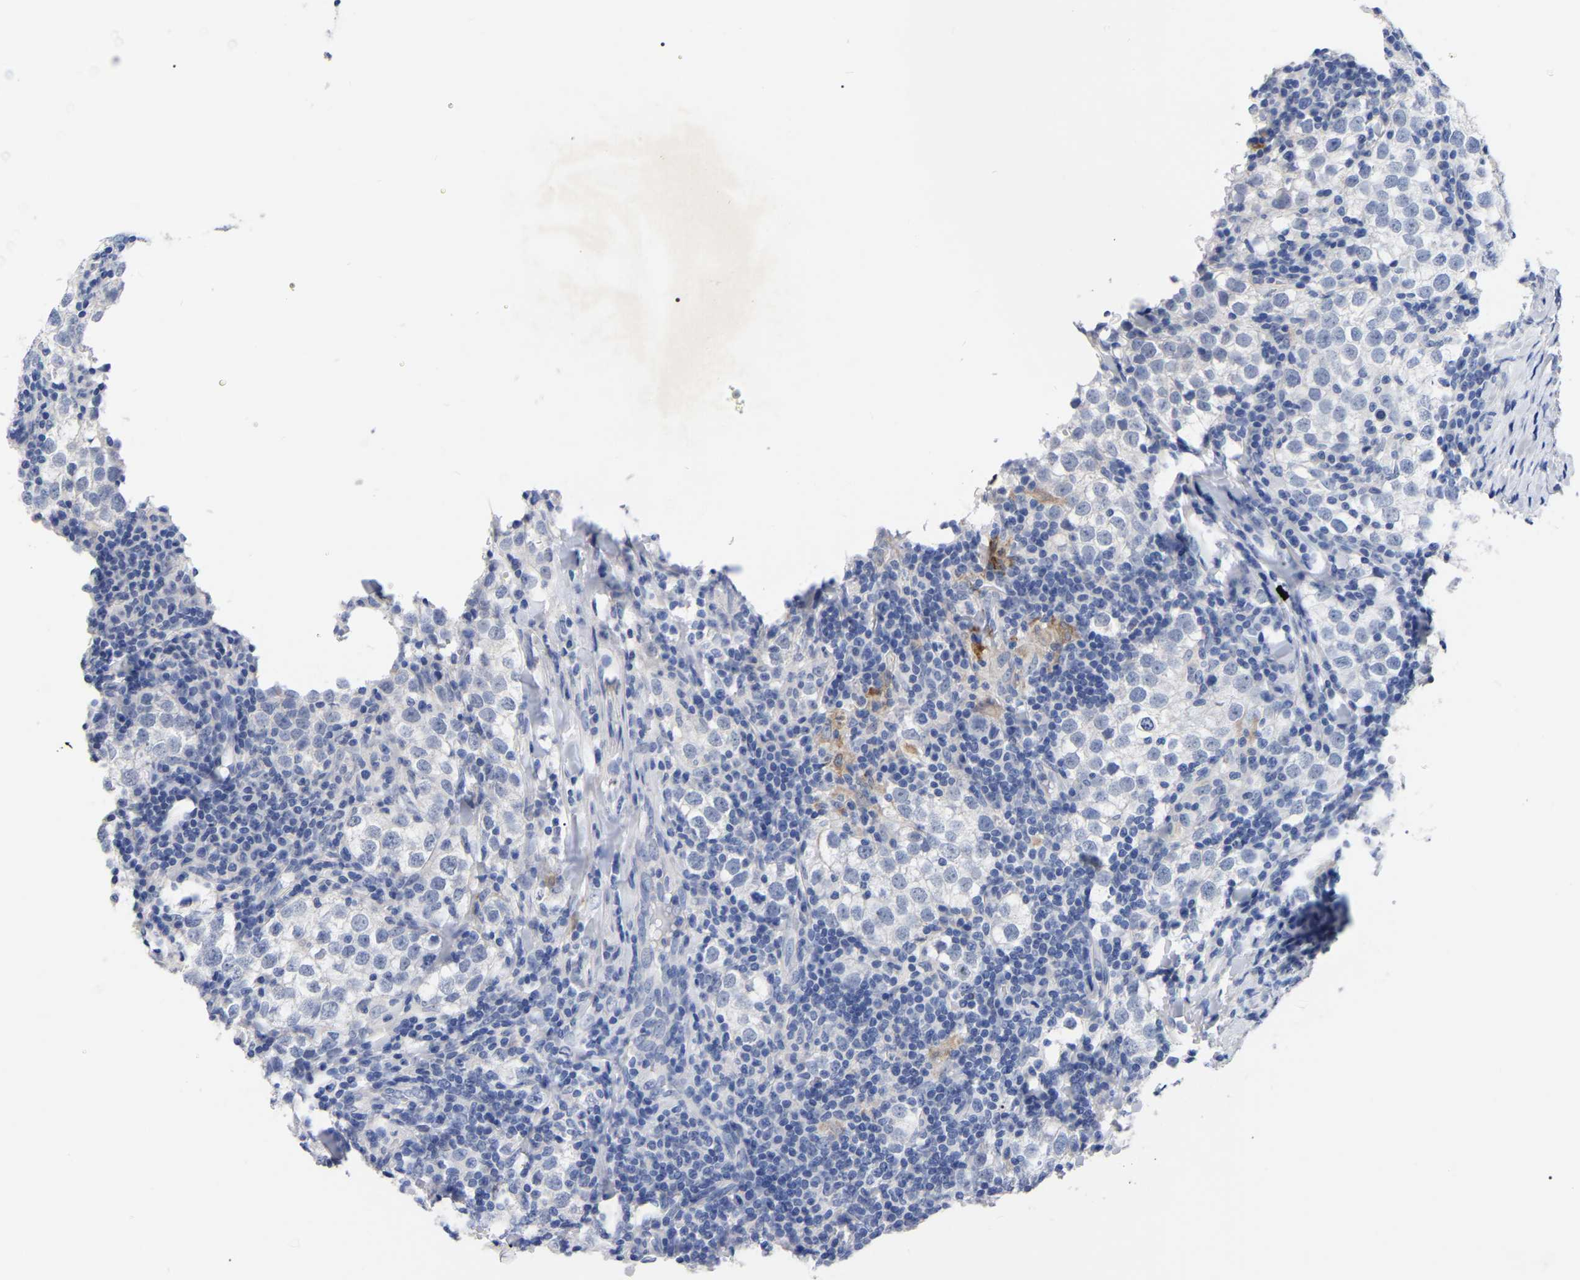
{"staining": {"intensity": "negative", "quantity": "none", "location": "none"}, "tissue": "testis cancer", "cell_type": "Tumor cells", "image_type": "cancer", "snomed": [{"axis": "morphology", "description": "Seminoma, NOS"}, {"axis": "morphology", "description": "Carcinoma, Embryonal, NOS"}, {"axis": "topography", "description": "Testis"}], "caption": "An image of embryonal carcinoma (testis) stained for a protein exhibits no brown staining in tumor cells.", "gene": "ANXA13", "patient": {"sex": "male", "age": 36}}